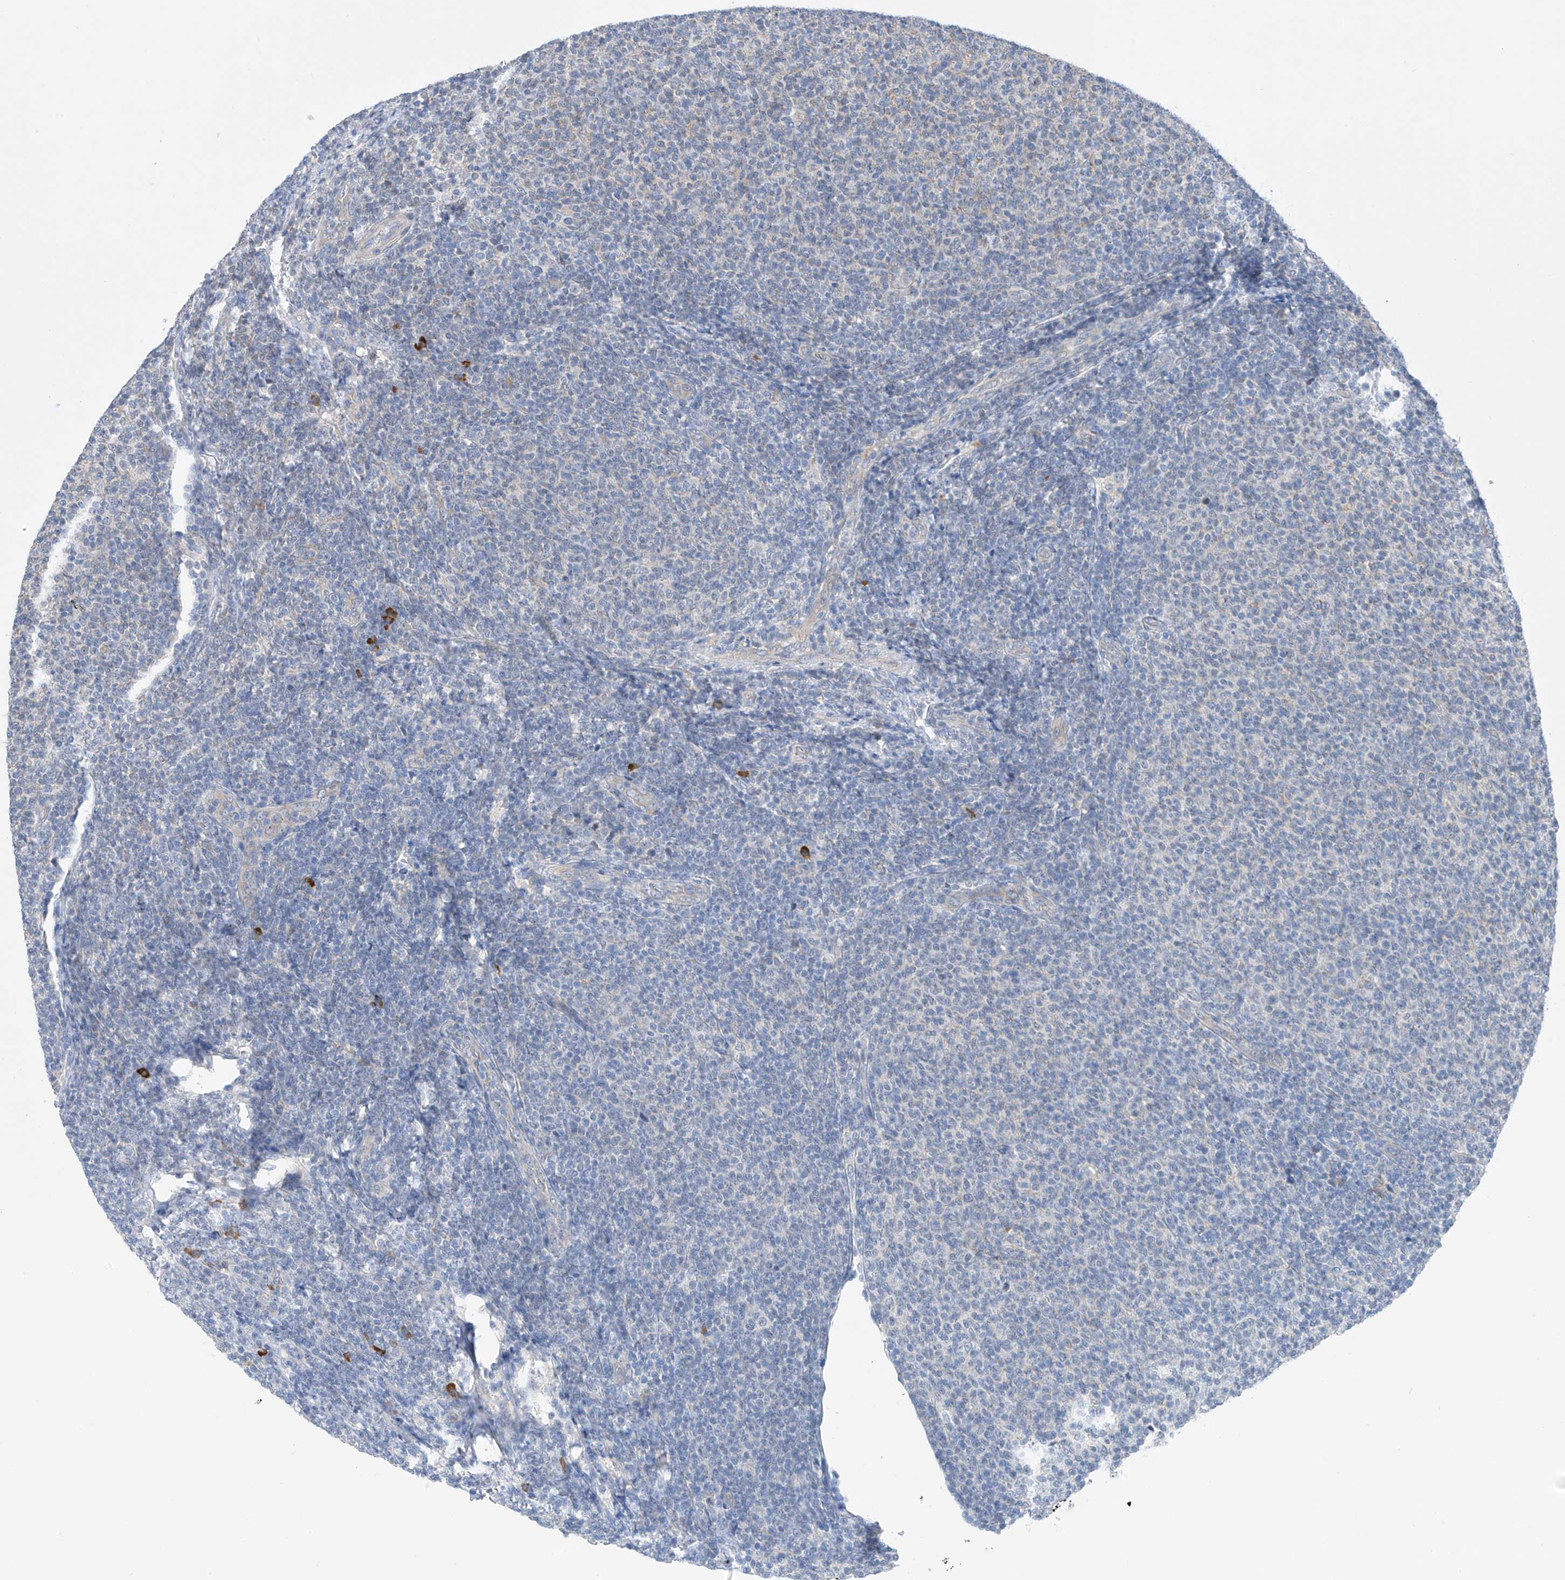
{"staining": {"intensity": "negative", "quantity": "none", "location": "none"}, "tissue": "lymphoma", "cell_type": "Tumor cells", "image_type": "cancer", "snomed": [{"axis": "morphology", "description": "Malignant lymphoma, non-Hodgkin's type, Low grade"}, {"axis": "topography", "description": "Lymph node"}], "caption": "Immunohistochemical staining of human lymphoma shows no significant positivity in tumor cells. Brightfield microscopy of immunohistochemistry (IHC) stained with DAB (3,3'-diaminobenzidine) (brown) and hematoxylin (blue), captured at high magnification.", "gene": "REC8", "patient": {"sex": "male", "age": 66}}